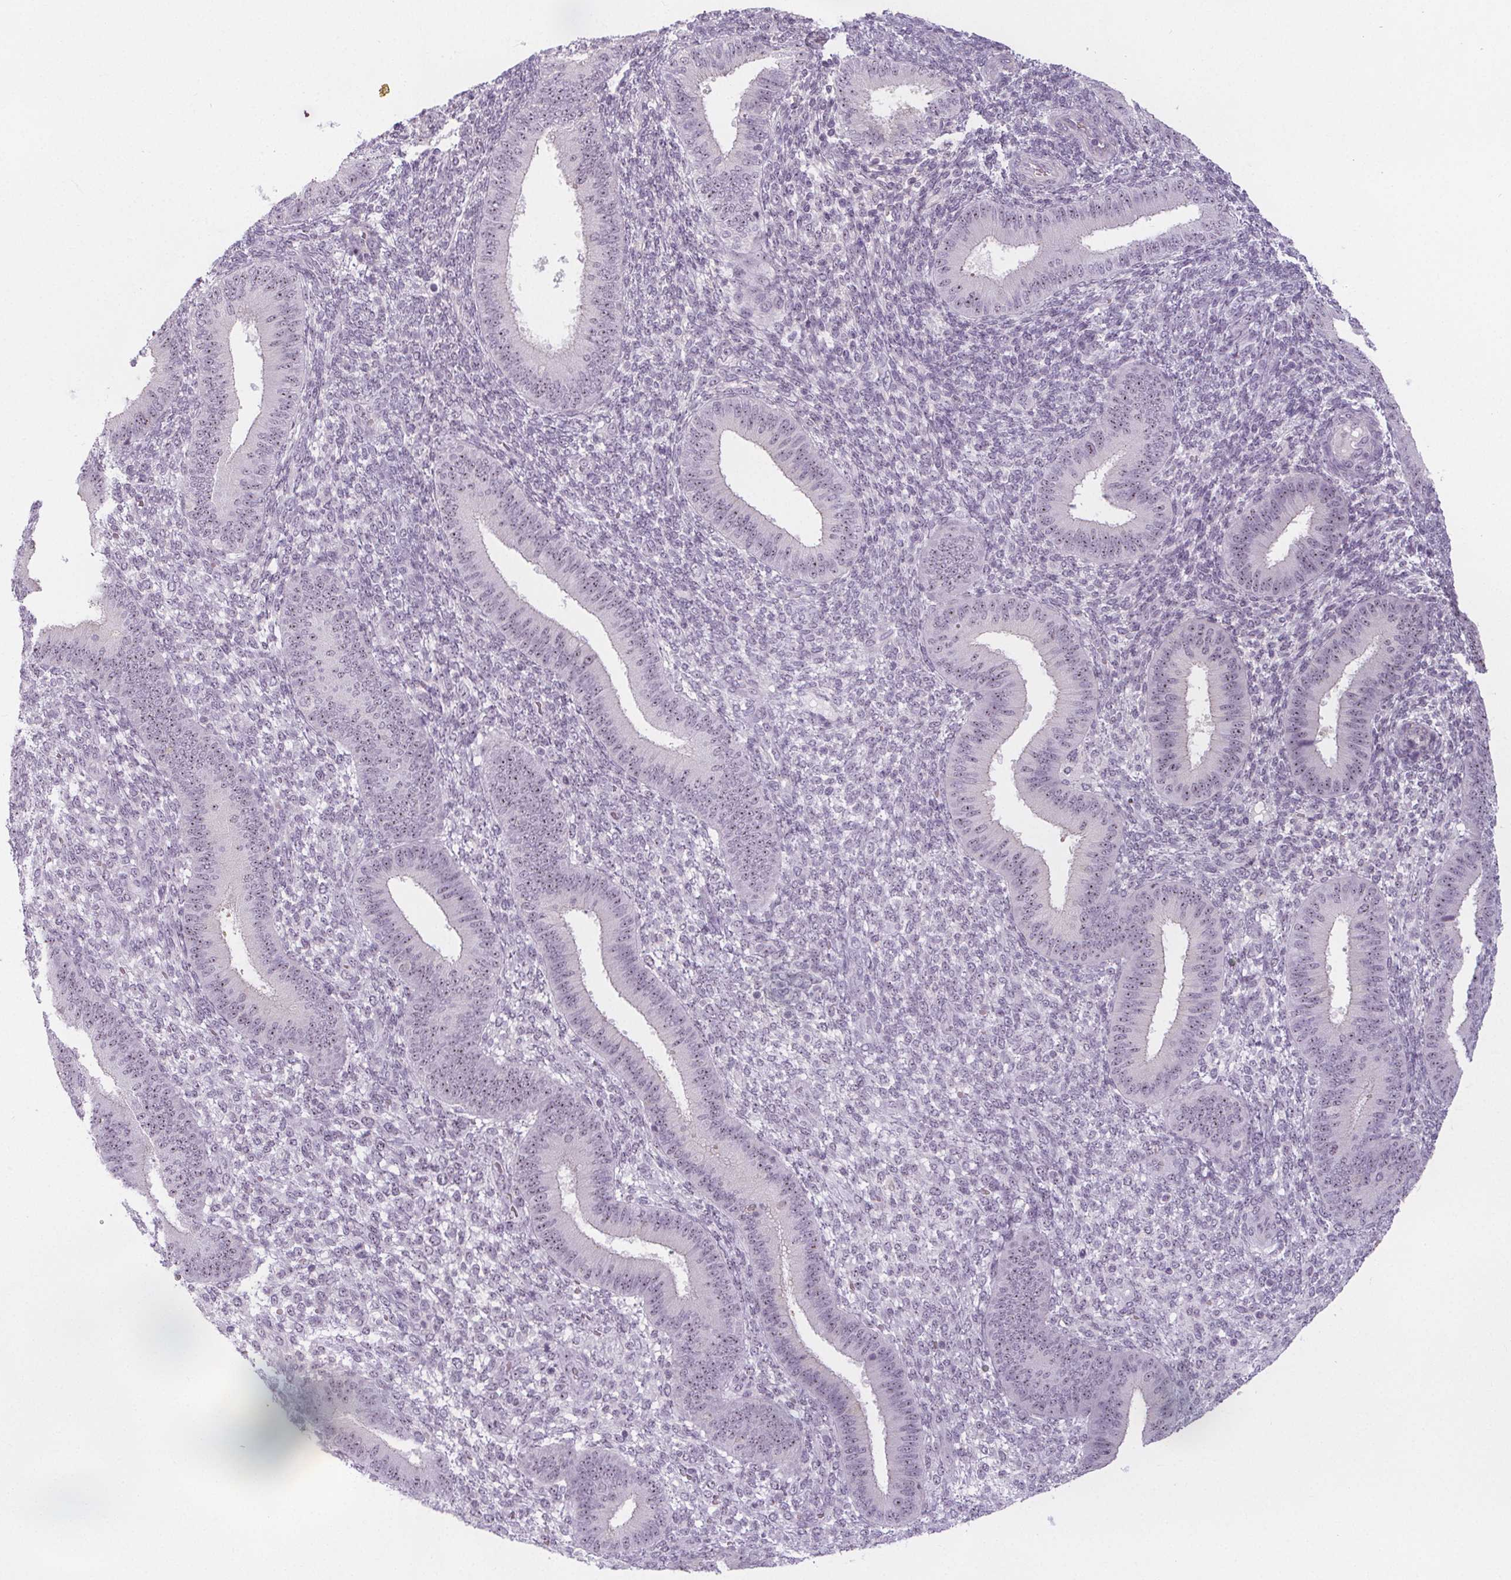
{"staining": {"intensity": "negative", "quantity": "none", "location": "none"}, "tissue": "endometrium", "cell_type": "Cells in endometrial stroma", "image_type": "normal", "snomed": [{"axis": "morphology", "description": "Normal tissue, NOS"}, {"axis": "topography", "description": "Endometrium"}], "caption": "Cells in endometrial stroma are negative for brown protein staining in normal endometrium.", "gene": "NOLC1", "patient": {"sex": "female", "age": 39}}